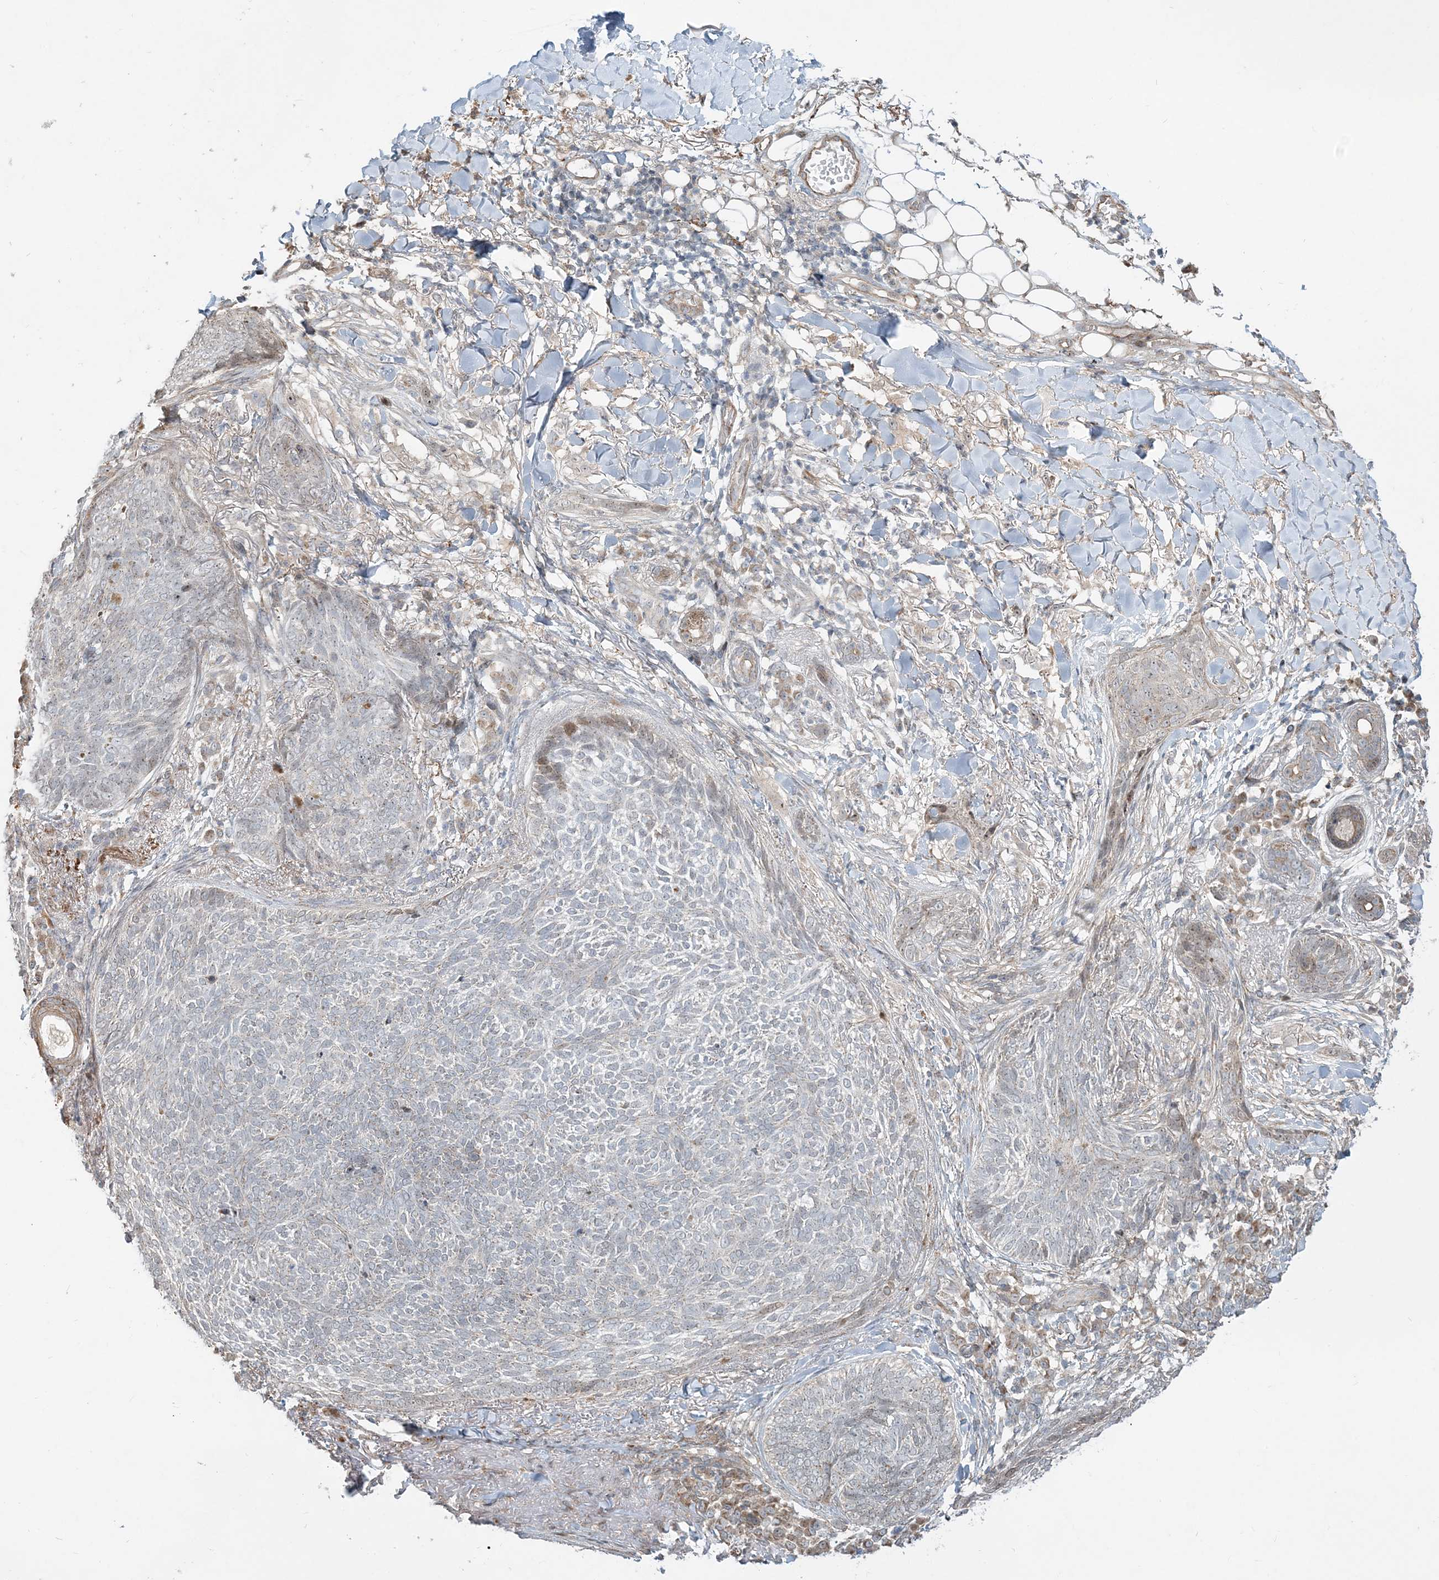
{"staining": {"intensity": "negative", "quantity": "none", "location": "none"}, "tissue": "skin cancer", "cell_type": "Tumor cells", "image_type": "cancer", "snomed": [{"axis": "morphology", "description": "Basal cell carcinoma"}, {"axis": "topography", "description": "Skin"}], "caption": "This is a image of immunohistochemistry (IHC) staining of skin cancer, which shows no positivity in tumor cells. (DAB immunohistochemistry (IHC), high magnification).", "gene": "CXXC5", "patient": {"sex": "male", "age": 85}}